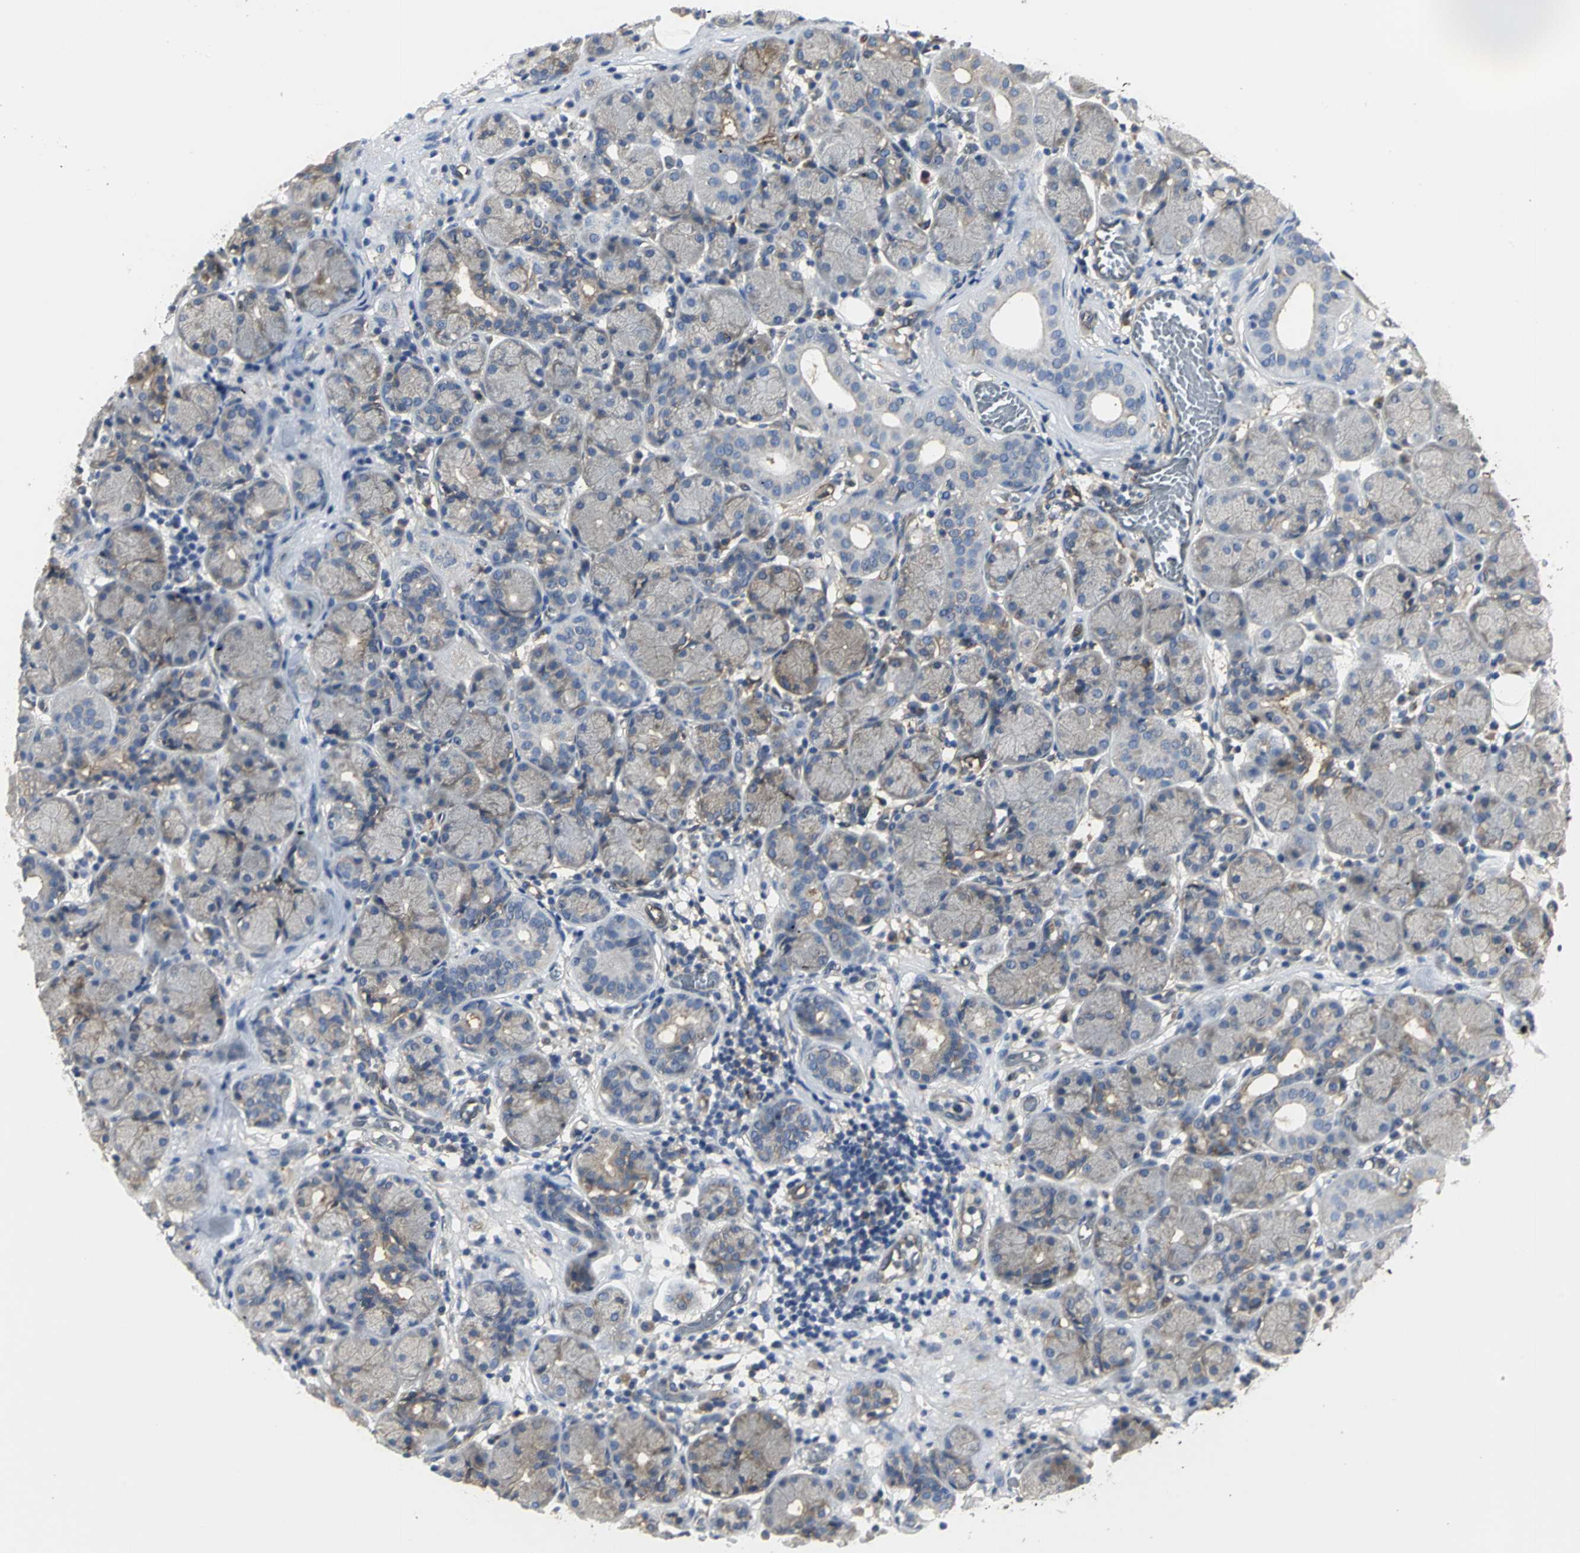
{"staining": {"intensity": "moderate", "quantity": "<25%", "location": "cytoplasmic/membranous"}, "tissue": "salivary gland", "cell_type": "Glandular cells", "image_type": "normal", "snomed": [{"axis": "morphology", "description": "Normal tissue, NOS"}, {"axis": "topography", "description": "Salivary gland"}], "caption": "IHC of unremarkable salivary gland exhibits low levels of moderate cytoplasmic/membranous positivity in approximately <25% of glandular cells. (DAB IHC, brown staining for protein, blue staining for nuclei).", "gene": "CHRNB1", "patient": {"sex": "female", "age": 24}}